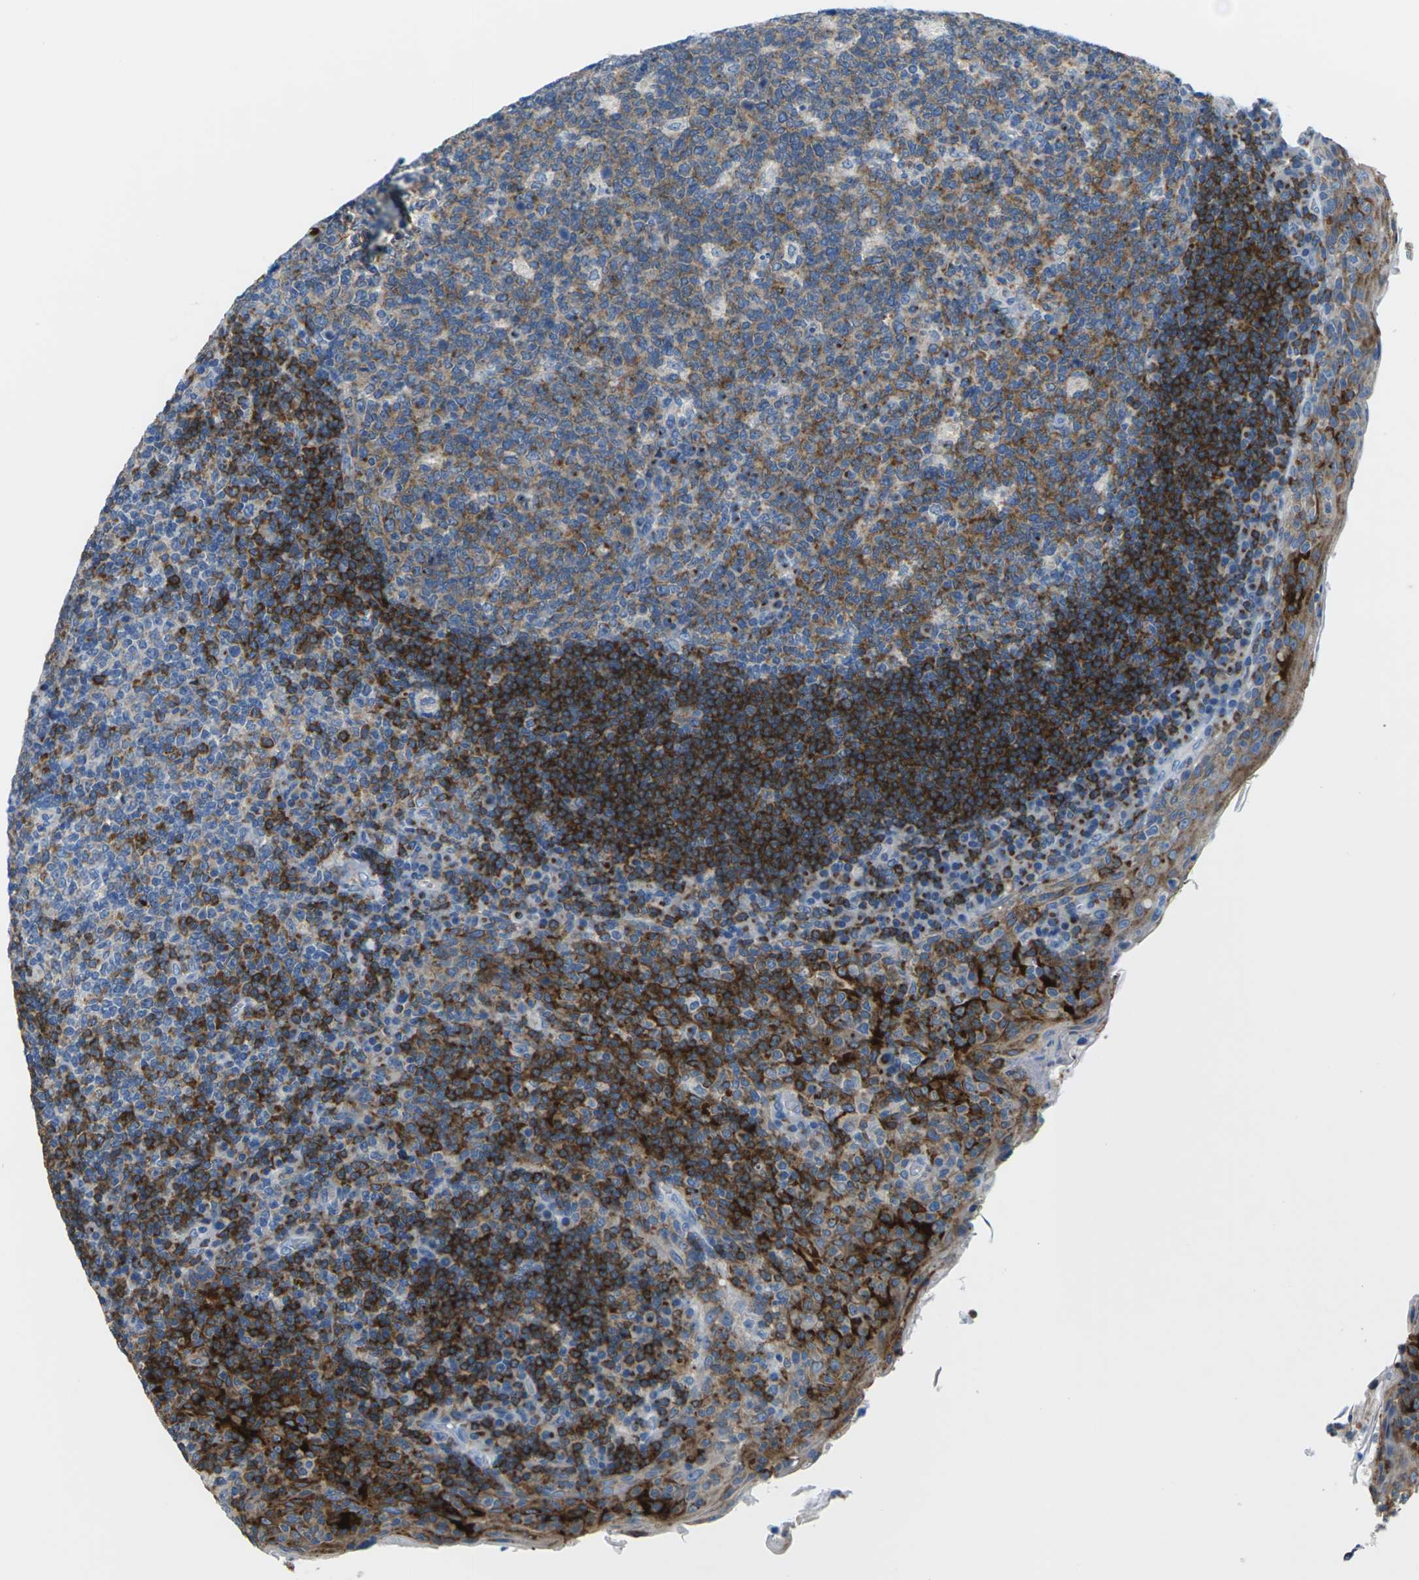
{"staining": {"intensity": "strong", "quantity": "25%-75%", "location": "cytoplasmic/membranous"}, "tissue": "tonsil", "cell_type": "Germinal center cells", "image_type": "normal", "snomed": [{"axis": "morphology", "description": "Normal tissue, NOS"}, {"axis": "topography", "description": "Tonsil"}], "caption": "This photomicrograph demonstrates IHC staining of unremarkable human tonsil, with high strong cytoplasmic/membranous expression in approximately 25%-75% of germinal center cells.", "gene": "SYNGR2", "patient": {"sex": "male", "age": 17}}